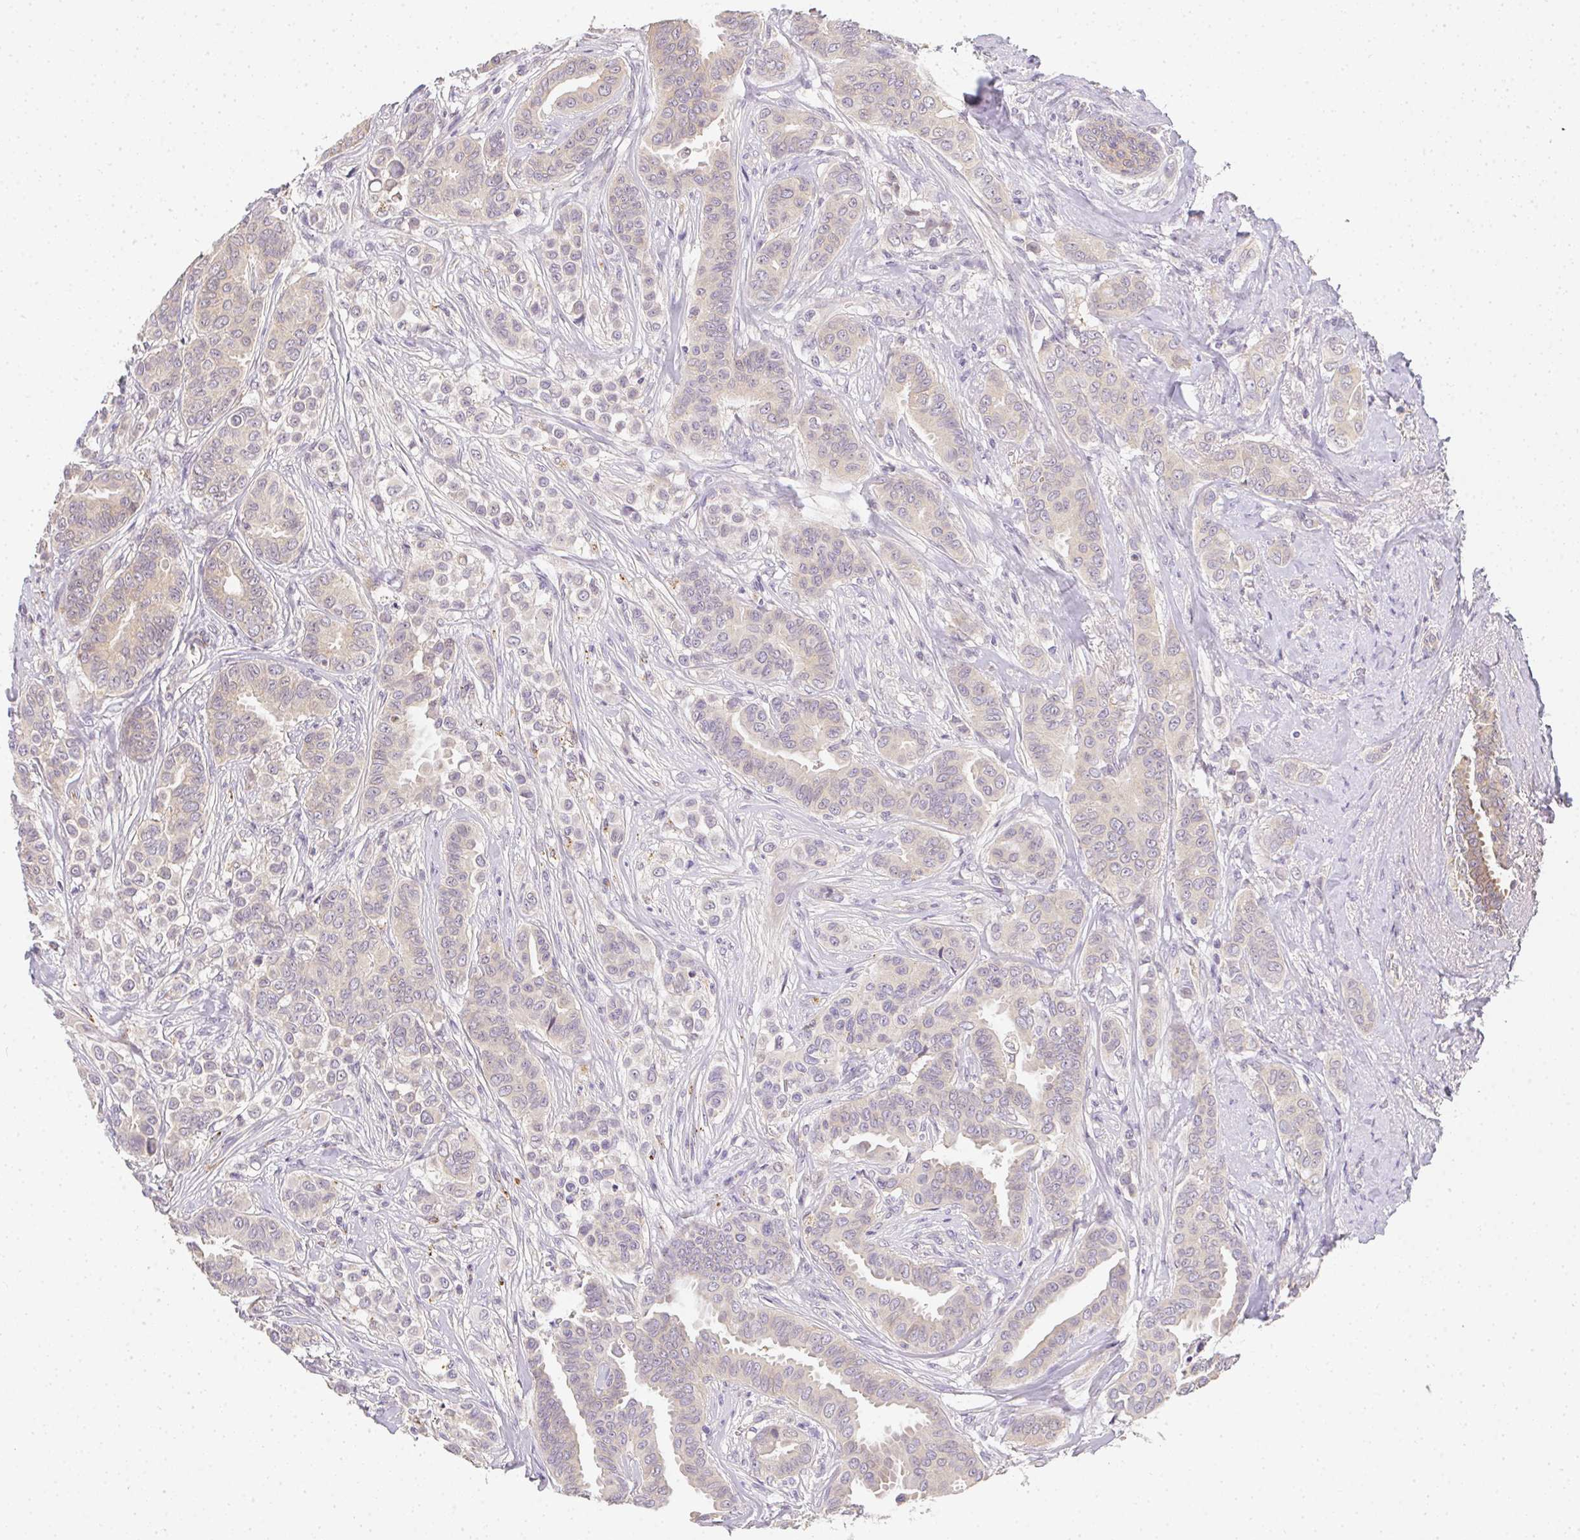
{"staining": {"intensity": "weak", "quantity": "25%-75%", "location": "cytoplasmic/membranous"}, "tissue": "breast cancer", "cell_type": "Tumor cells", "image_type": "cancer", "snomed": [{"axis": "morphology", "description": "Duct carcinoma"}, {"axis": "topography", "description": "Breast"}], "caption": "Human breast intraductal carcinoma stained with a brown dye exhibits weak cytoplasmic/membranous positive positivity in about 25%-75% of tumor cells.", "gene": "SLC35B3", "patient": {"sex": "female", "age": 45}}